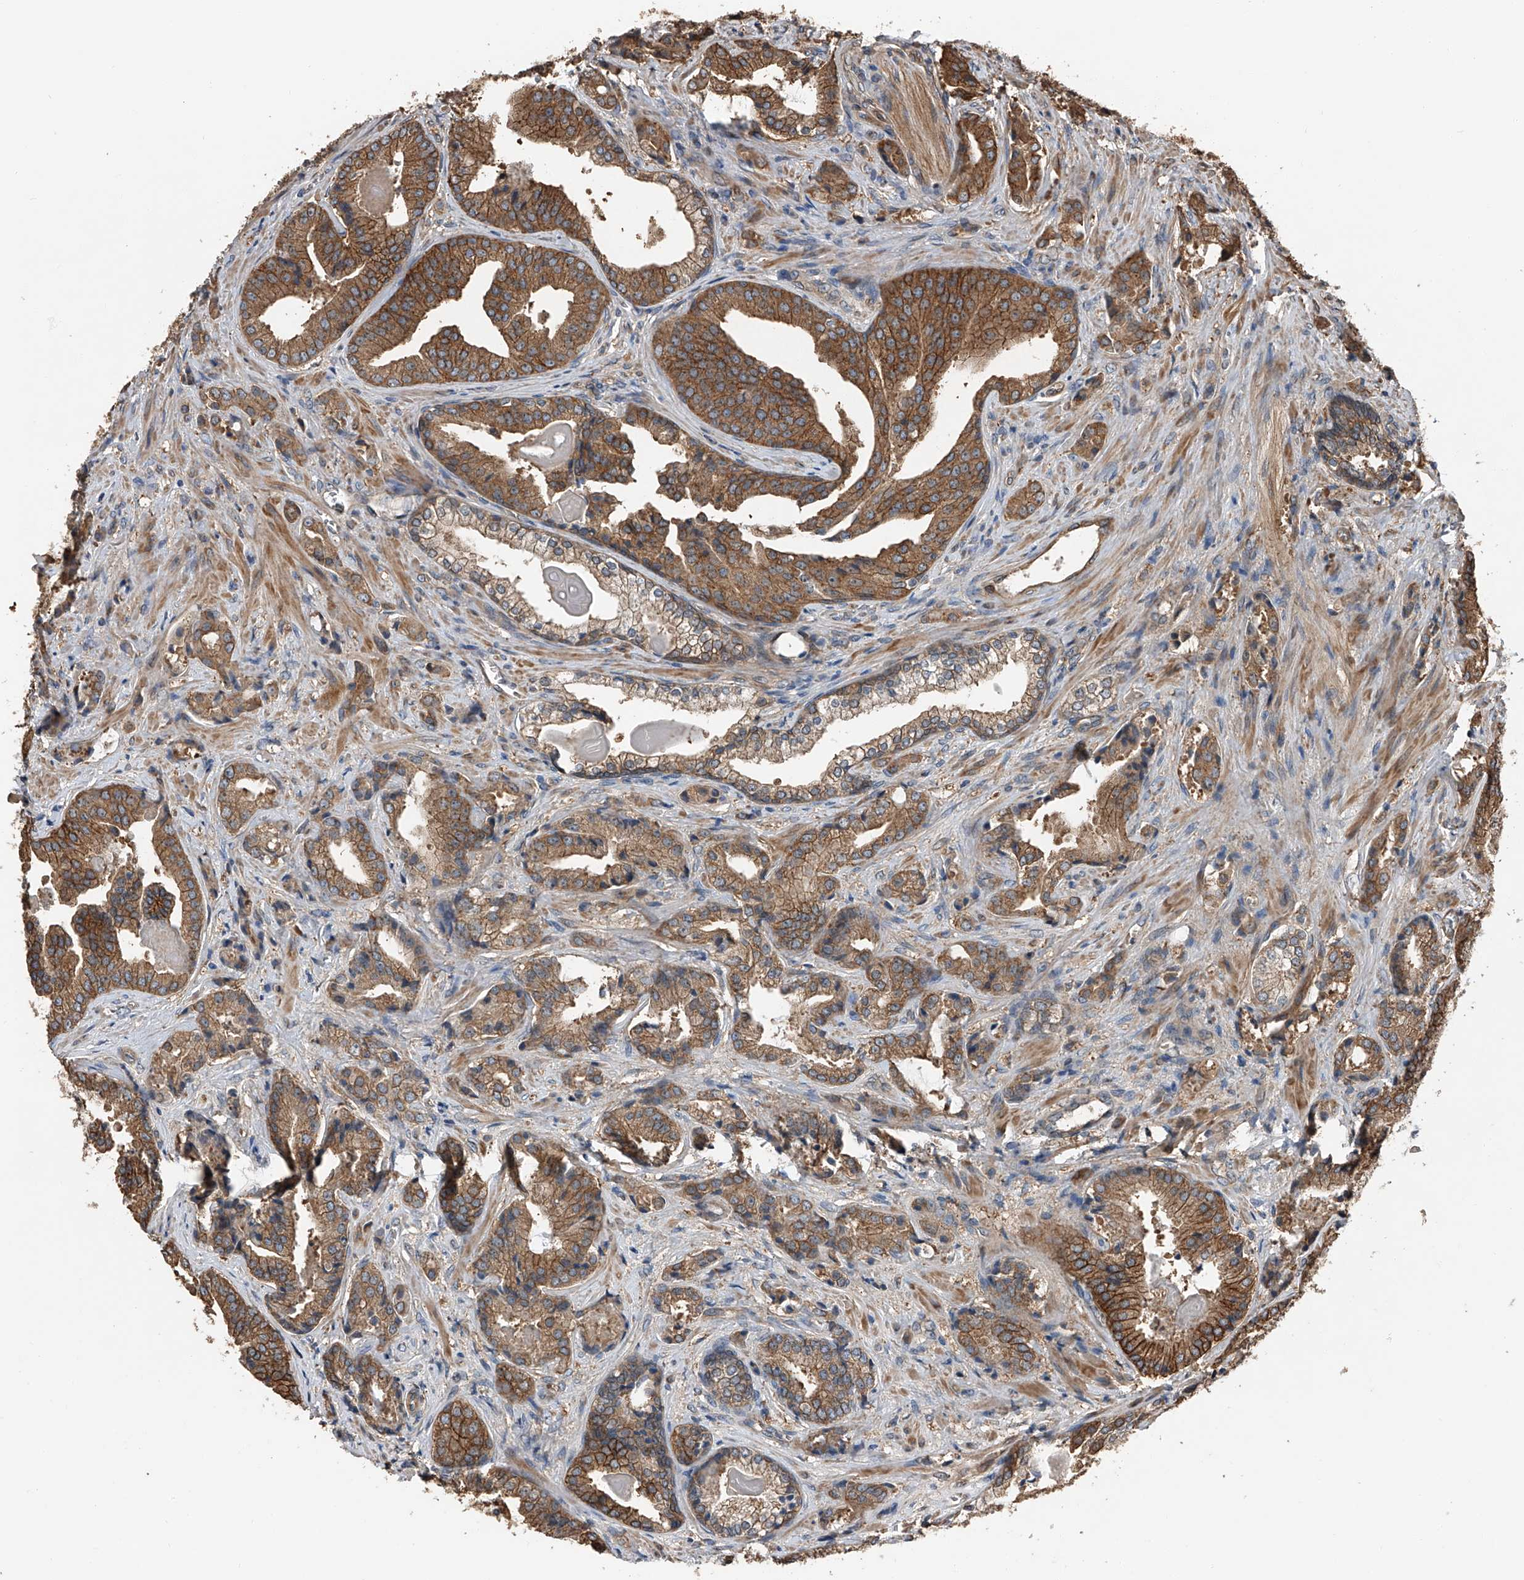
{"staining": {"intensity": "strong", "quantity": "25%-75%", "location": "cytoplasmic/membranous"}, "tissue": "prostate cancer", "cell_type": "Tumor cells", "image_type": "cancer", "snomed": [{"axis": "morphology", "description": "Adenocarcinoma, High grade"}, {"axis": "topography", "description": "Prostate"}], "caption": "Prostate cancer tissue displays strong cytoplasmic/membranous positivity in approximately 25%-75% of tumor cells", "gene": "KCNJ2", "patient": {"sex": "male", "age": 73}}